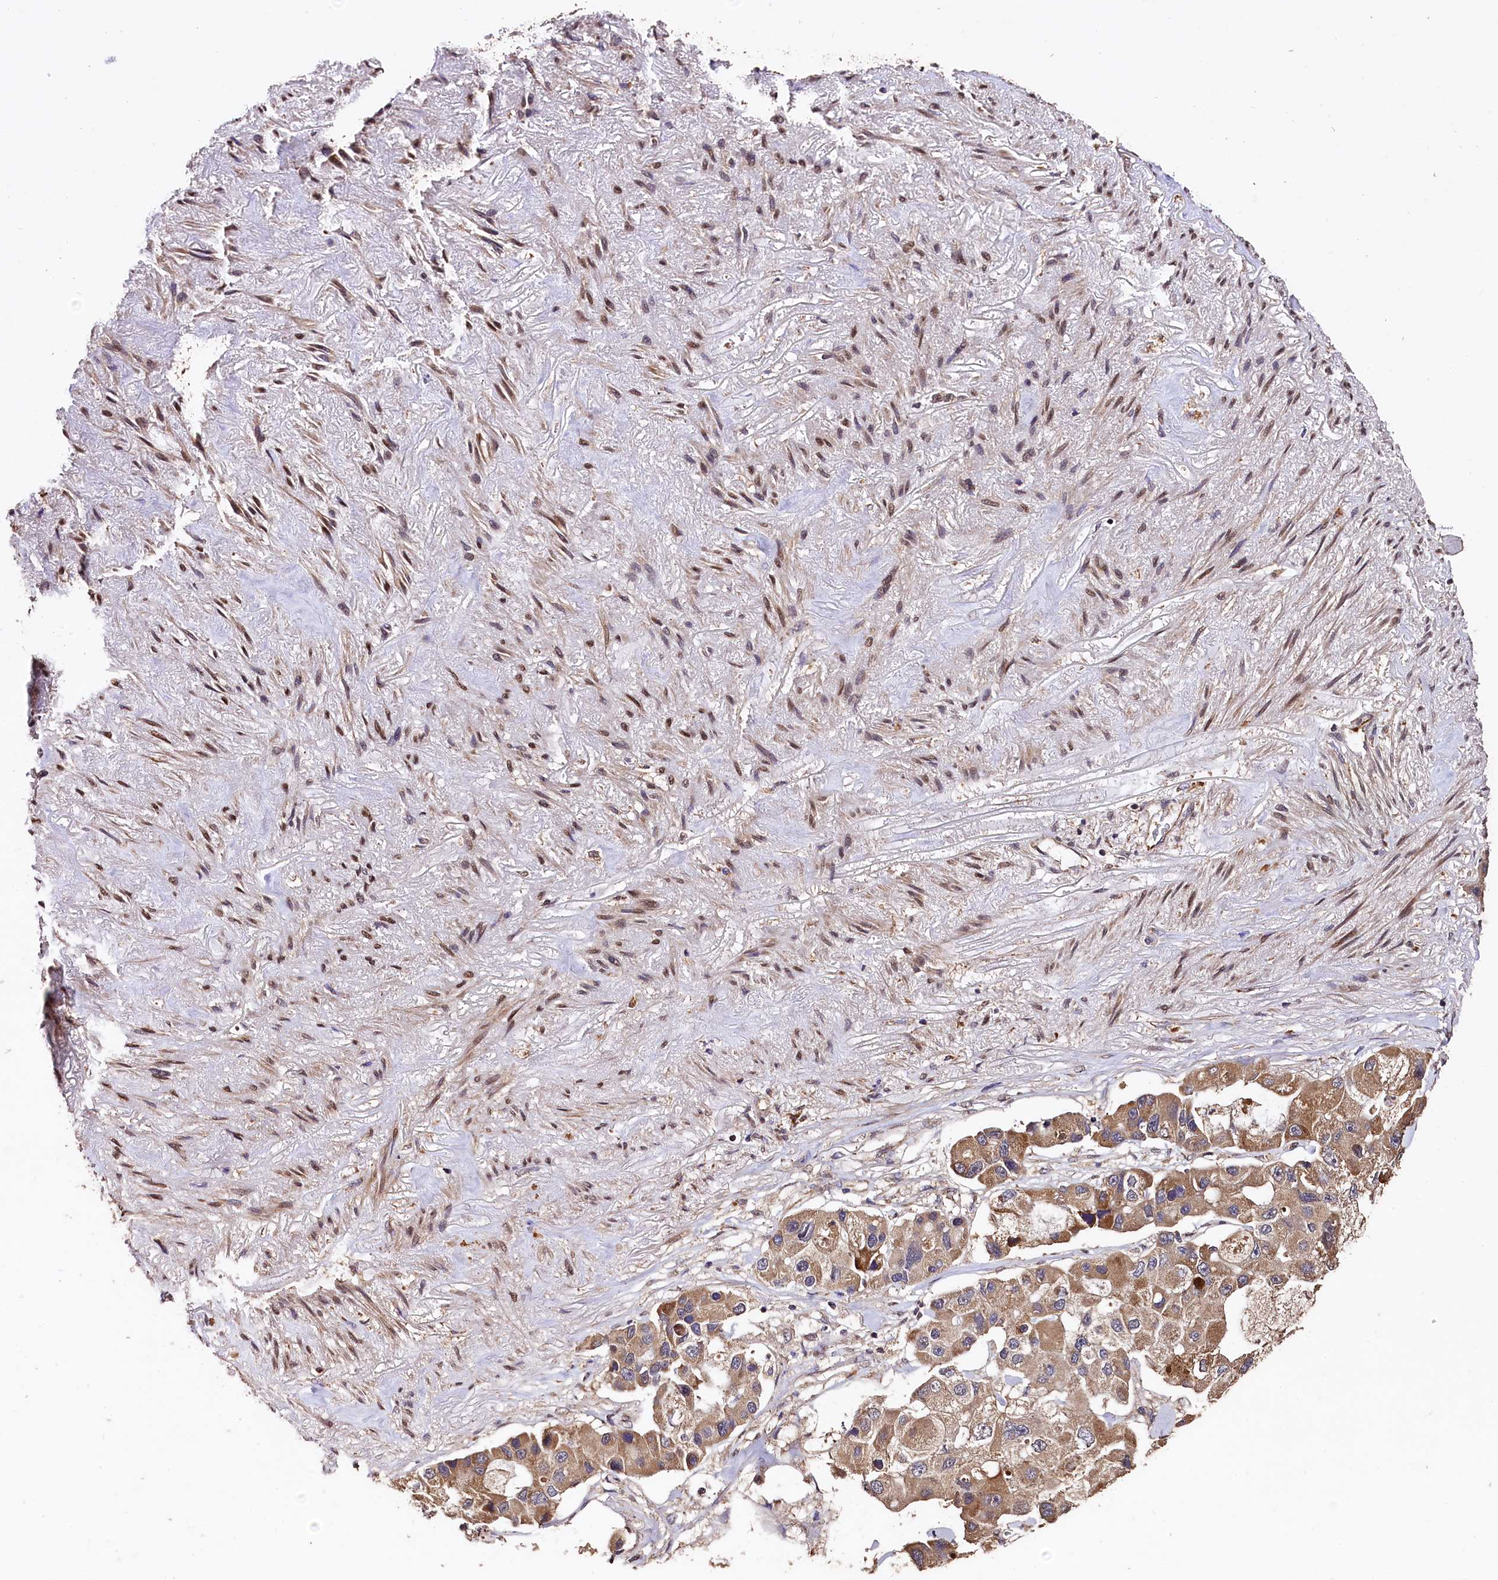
{"staining": {"intensity": "moderate", "quantity": ">75%", "location": "cytoplasmic/membranous"}, "tissue": "lung cancer", "cell_type": "Tumor cells", "image_type": "cancer", "snomed": [{"axis": "morphology", "description": "Adenocarcinoma, NOS"}, {"axis": "topography", "description": "Lung"}], "caption": "The photomicrograph demonstrates immunohistochemical staining of adenocarcinoma (lung). There is moderate cytoplasmic/membranous staining is present in approximately >75% of tumor cells. The staining was performed using DAB to visualize the protein expression in brown, while the nuclei were stained in blue with hematoxylin (Magnification: 20x).", "gene": "RASSF1", "patient": {"sex": "female", "age": 54}}